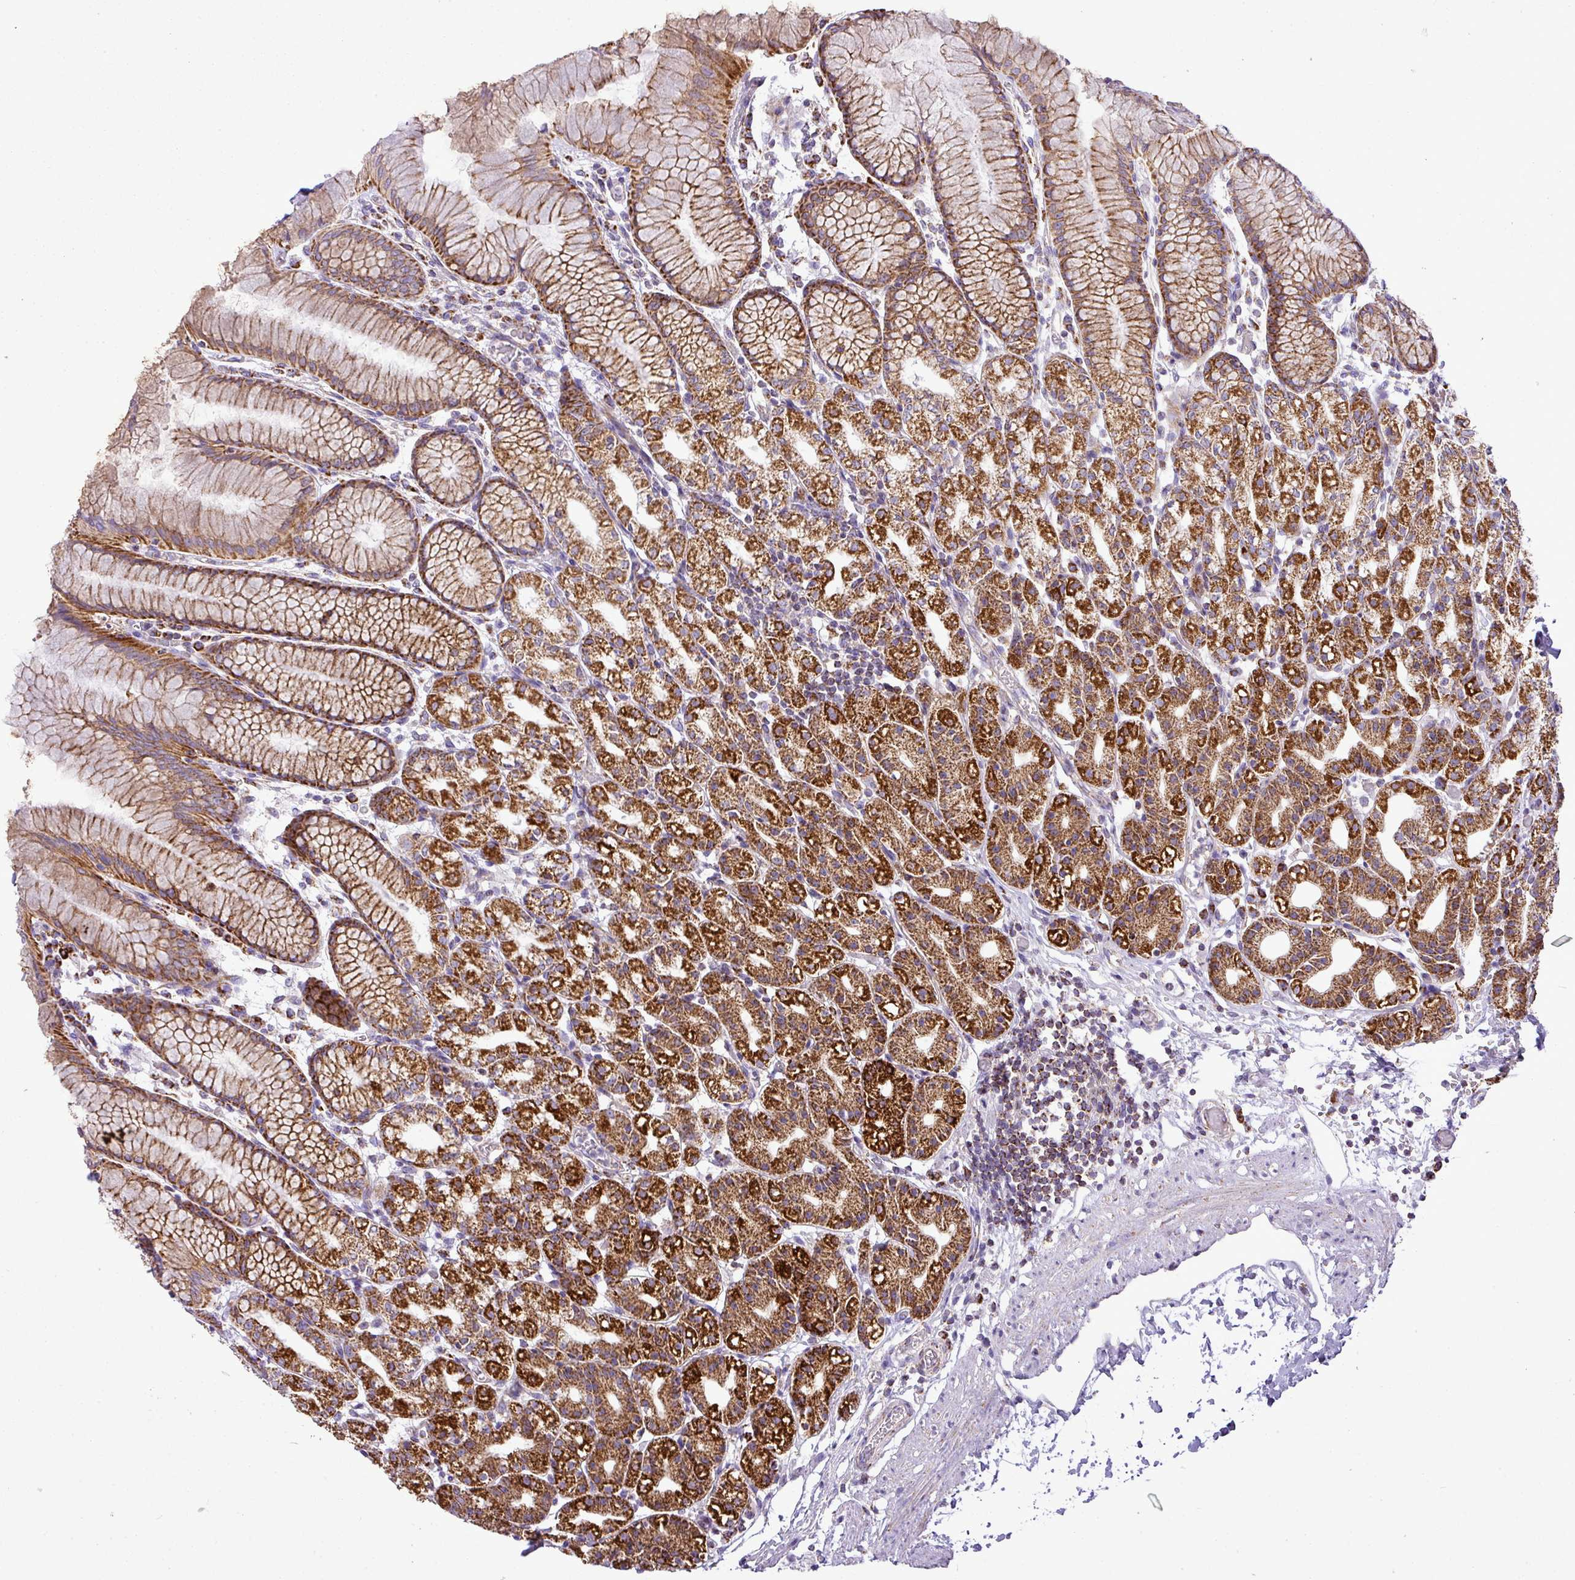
{"staining": {"intensity": "strong", "quantity": ">75%", "location": "cytoplasmic/membranous"}, "tissue": "stomach", "cell_type": "Glandular cells", "image_type": "normal", "snomed": [{"axis": "morphology", "description": "Normal tissue, NOS"}, {"axis": "topography", "description": "Stomach"}], "caption": "Immunohistochemistry (IHC) image of benign stomach: stomach stained using immunohistochemistry exhibits high levels of strong protein expression localized specifically in the cytoplasmic/membranous of glandular cells, appearing as a cytoplasmic/membranous brown color.", "gene": "ZNF81", "patient": {"sex": "female", "age": 57}}